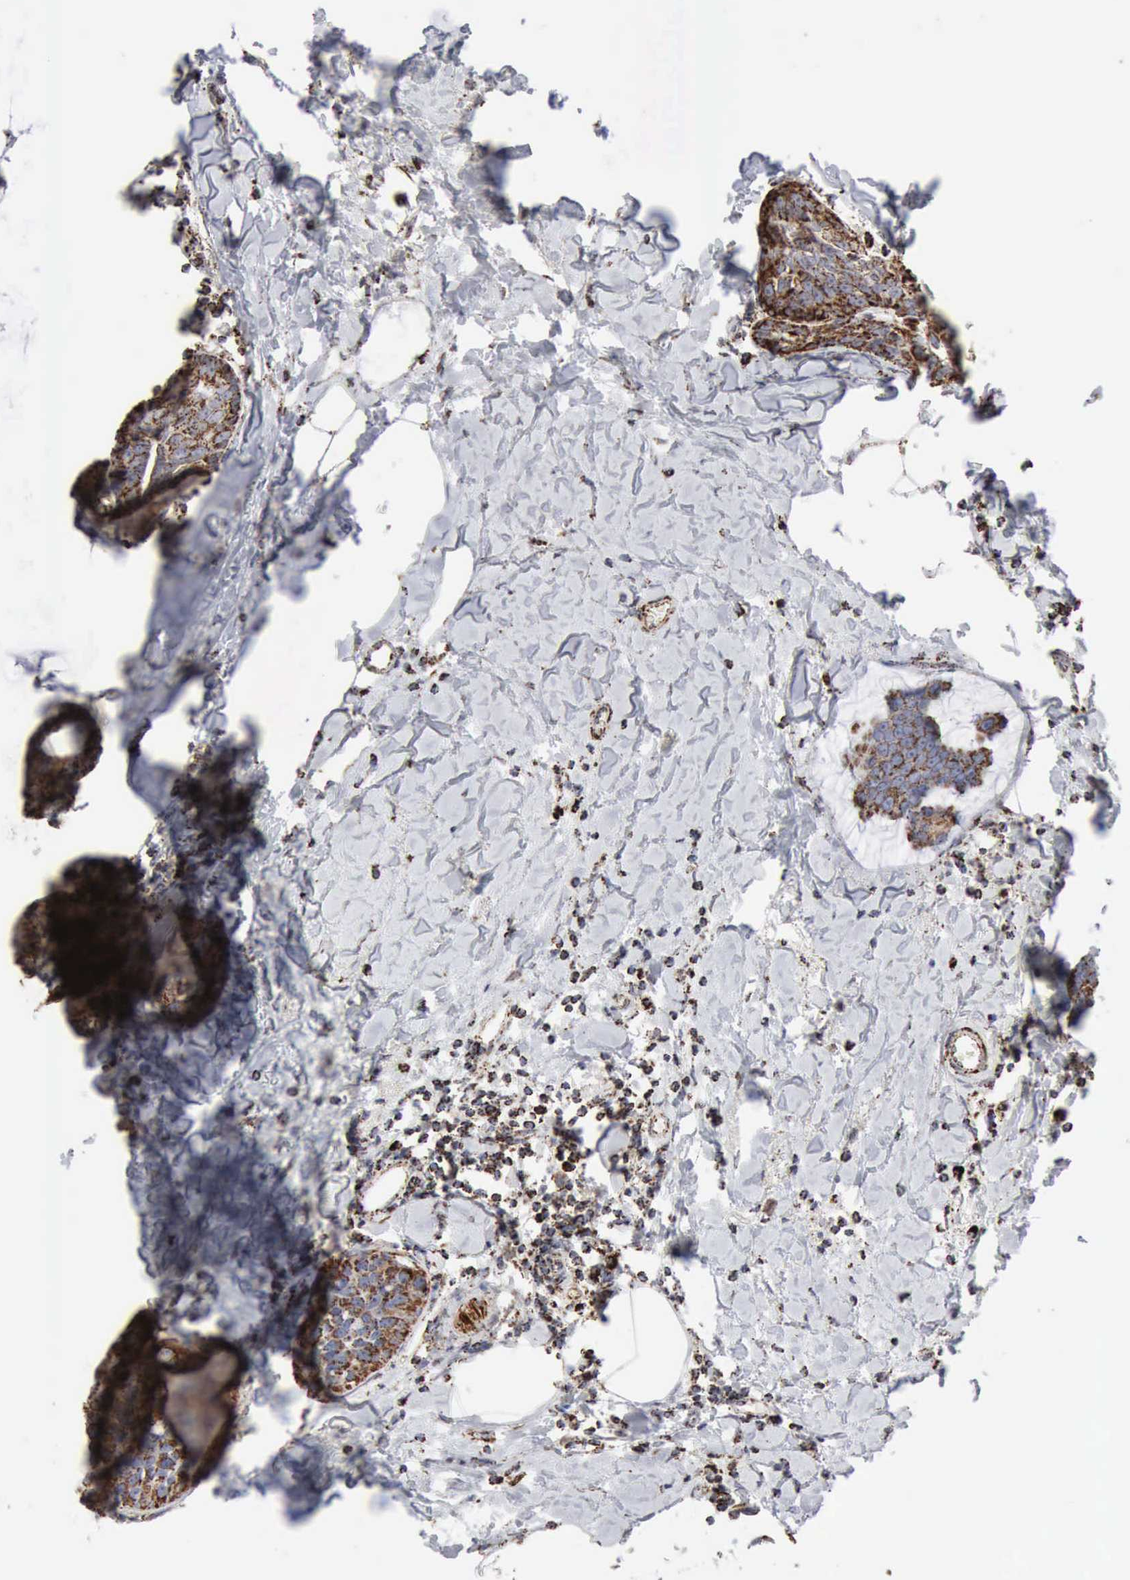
{"staining": {"intensity": "strong", "quantity": ">75%", "location": "cytoplasmic/membranous"}, "tissue": "breast cancer", "cell_type": "Tumor cells", "image_type": "cancer", "snomed": [{"axis": "morphology", "description": "Normal tissue, NOS"}, {"axis": "morphology", "description": "Duct carcinoma"}, {"axis": "topography", "description": "Breast"}], "caption": "A high-resolution image shows immunohistochemistry (IHC) staining of breast infiltrating ductal carcinoma, which demonstrates strong cytoplasmic/membranous expression in about >75% of tumor cells. (DAB (3,3'-diaminobenzidine) IHC, brown staining for protein, blue staining for nuclei).", "gene": "ACO2", "patient": {"sex": "female", "age": 50}}